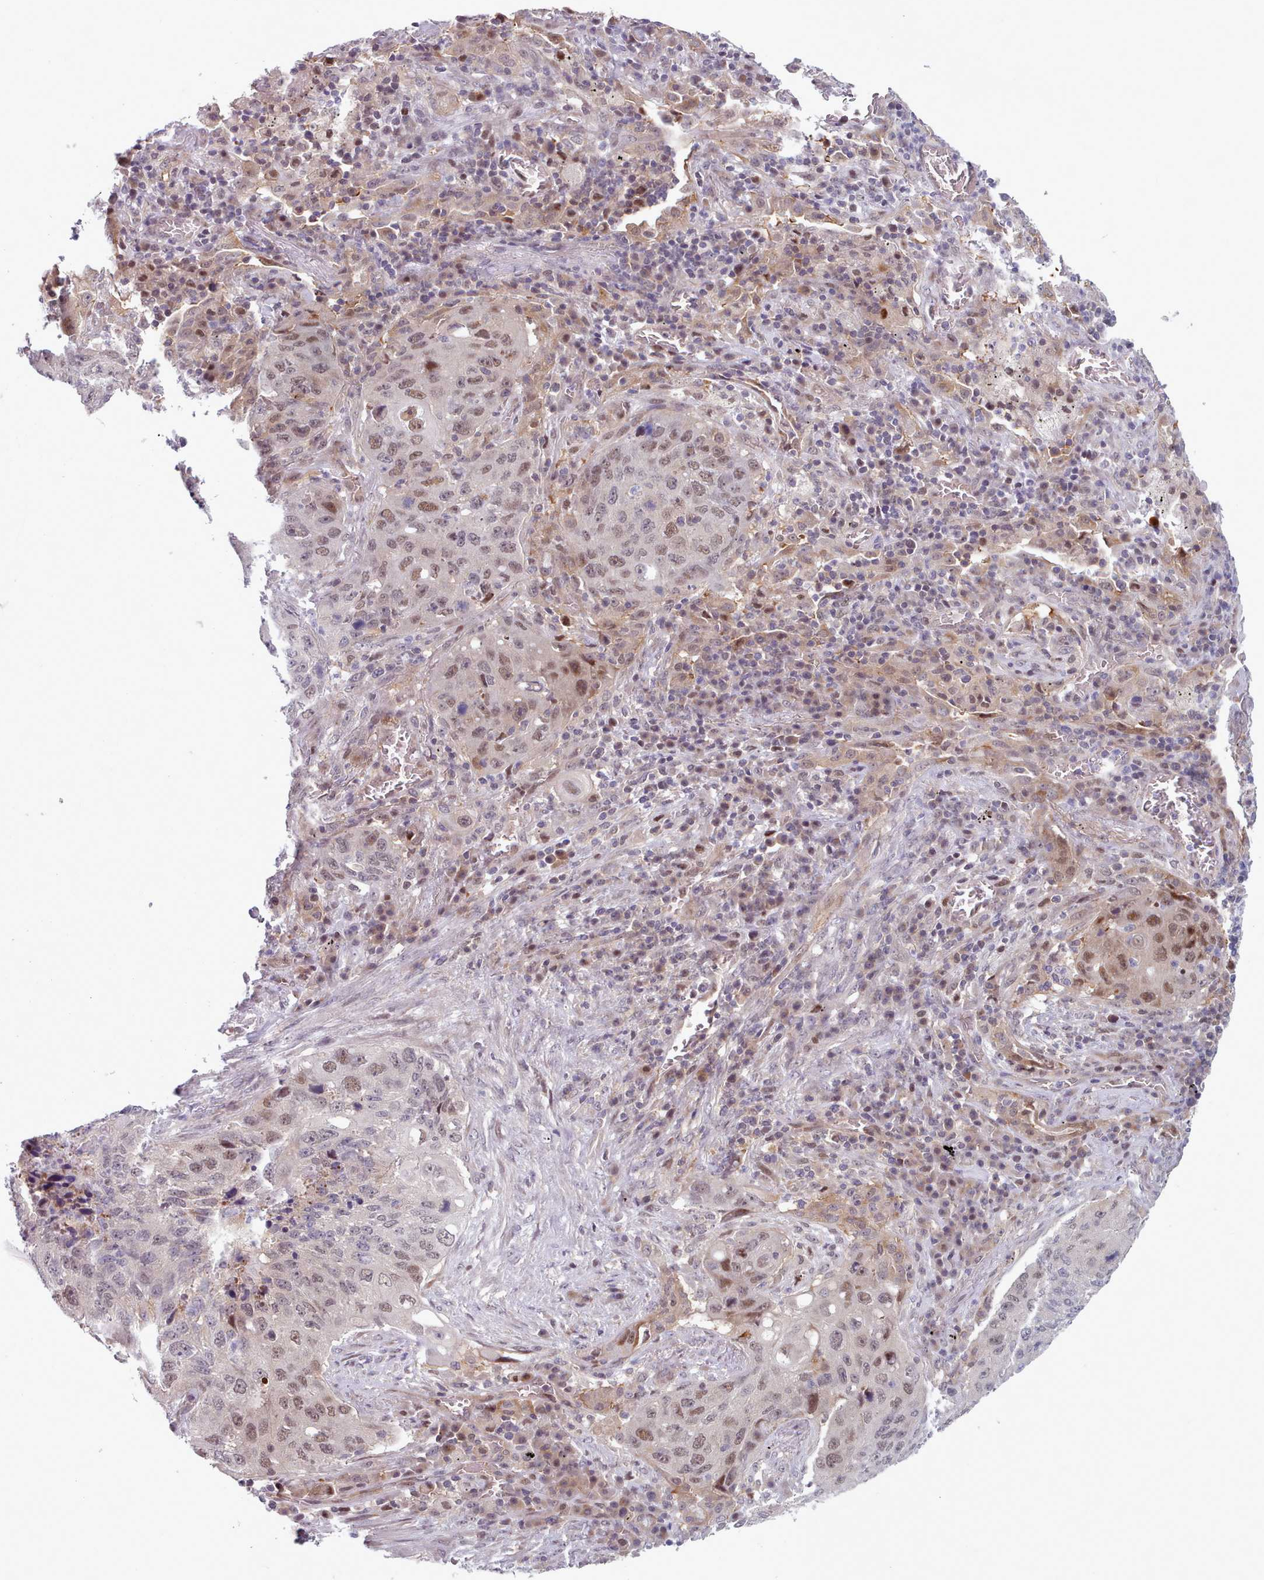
{"staining": {"intensity": "moderate", "quantity": "25%-75%", "location": "nuclear"}, "tissue": "lung cancer", "cell_type": "Tumor cells", "image_type": "cancer", "snomed": [{"axis": "morphology", "description": "Squamous cell carcinoma, NOS"}, {"axis": "topography", "description": "Lung"}], "caption": "High-power microscopy captured an immunohistochemistry (IHC) image of lung squamous cell carcinoma, revealing moderate nuclear expression in approximately 25%-75% of tumor cells. Using DAB (3,3'-diaminobenzidine) (brown) and hematoxylin (blue) stains, captured at high magnification using brightfield microscopy.", "gene": "KBTBD7", "patient": {"sex": "female", "age": 63}}